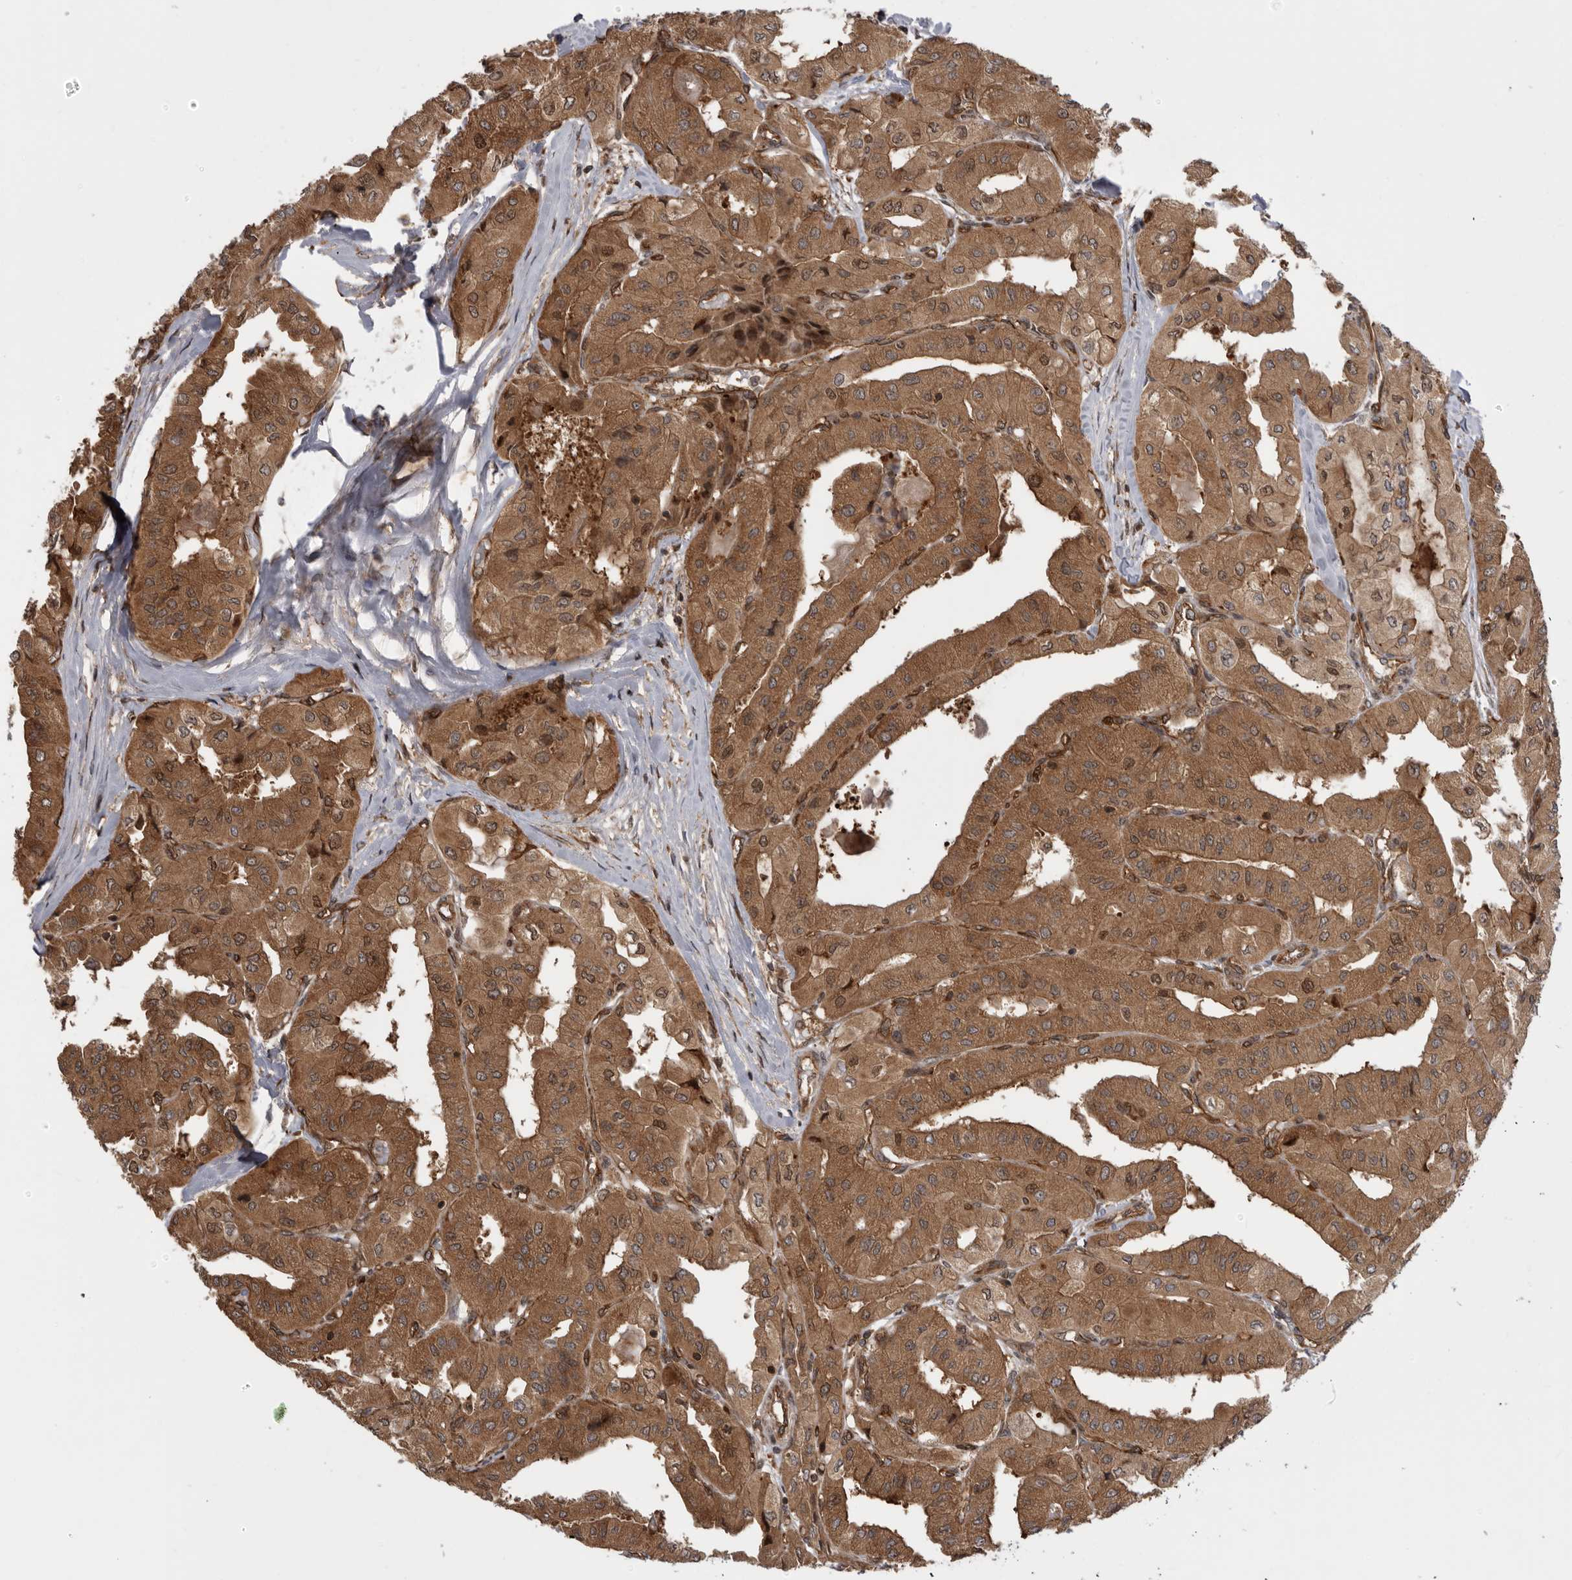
{"staining": {"intensity": "moderate", "quantity": ">75%", "location": "cytoplasmic/membranous,nuclear"}, "tissue": "thyroid cancer", "cell_type": "Tumor cells", "image_type": "cancer", "snomed": [{"axis": "morphology", "description": "Papillary adenocarcinoma, NOS"}, {"axis": "topography", "description": "Thyroid gland"}], "caption": "Immunohistochemistry (IHC) of thyroid papillary adenocarcinoma demonstrates medium levels of moderate cytoplasmic/membranous and nuclear expression in about >75% of tumor cells.", "gene": "DHDDS", "patient": {"sex": "female", "age": 59}}